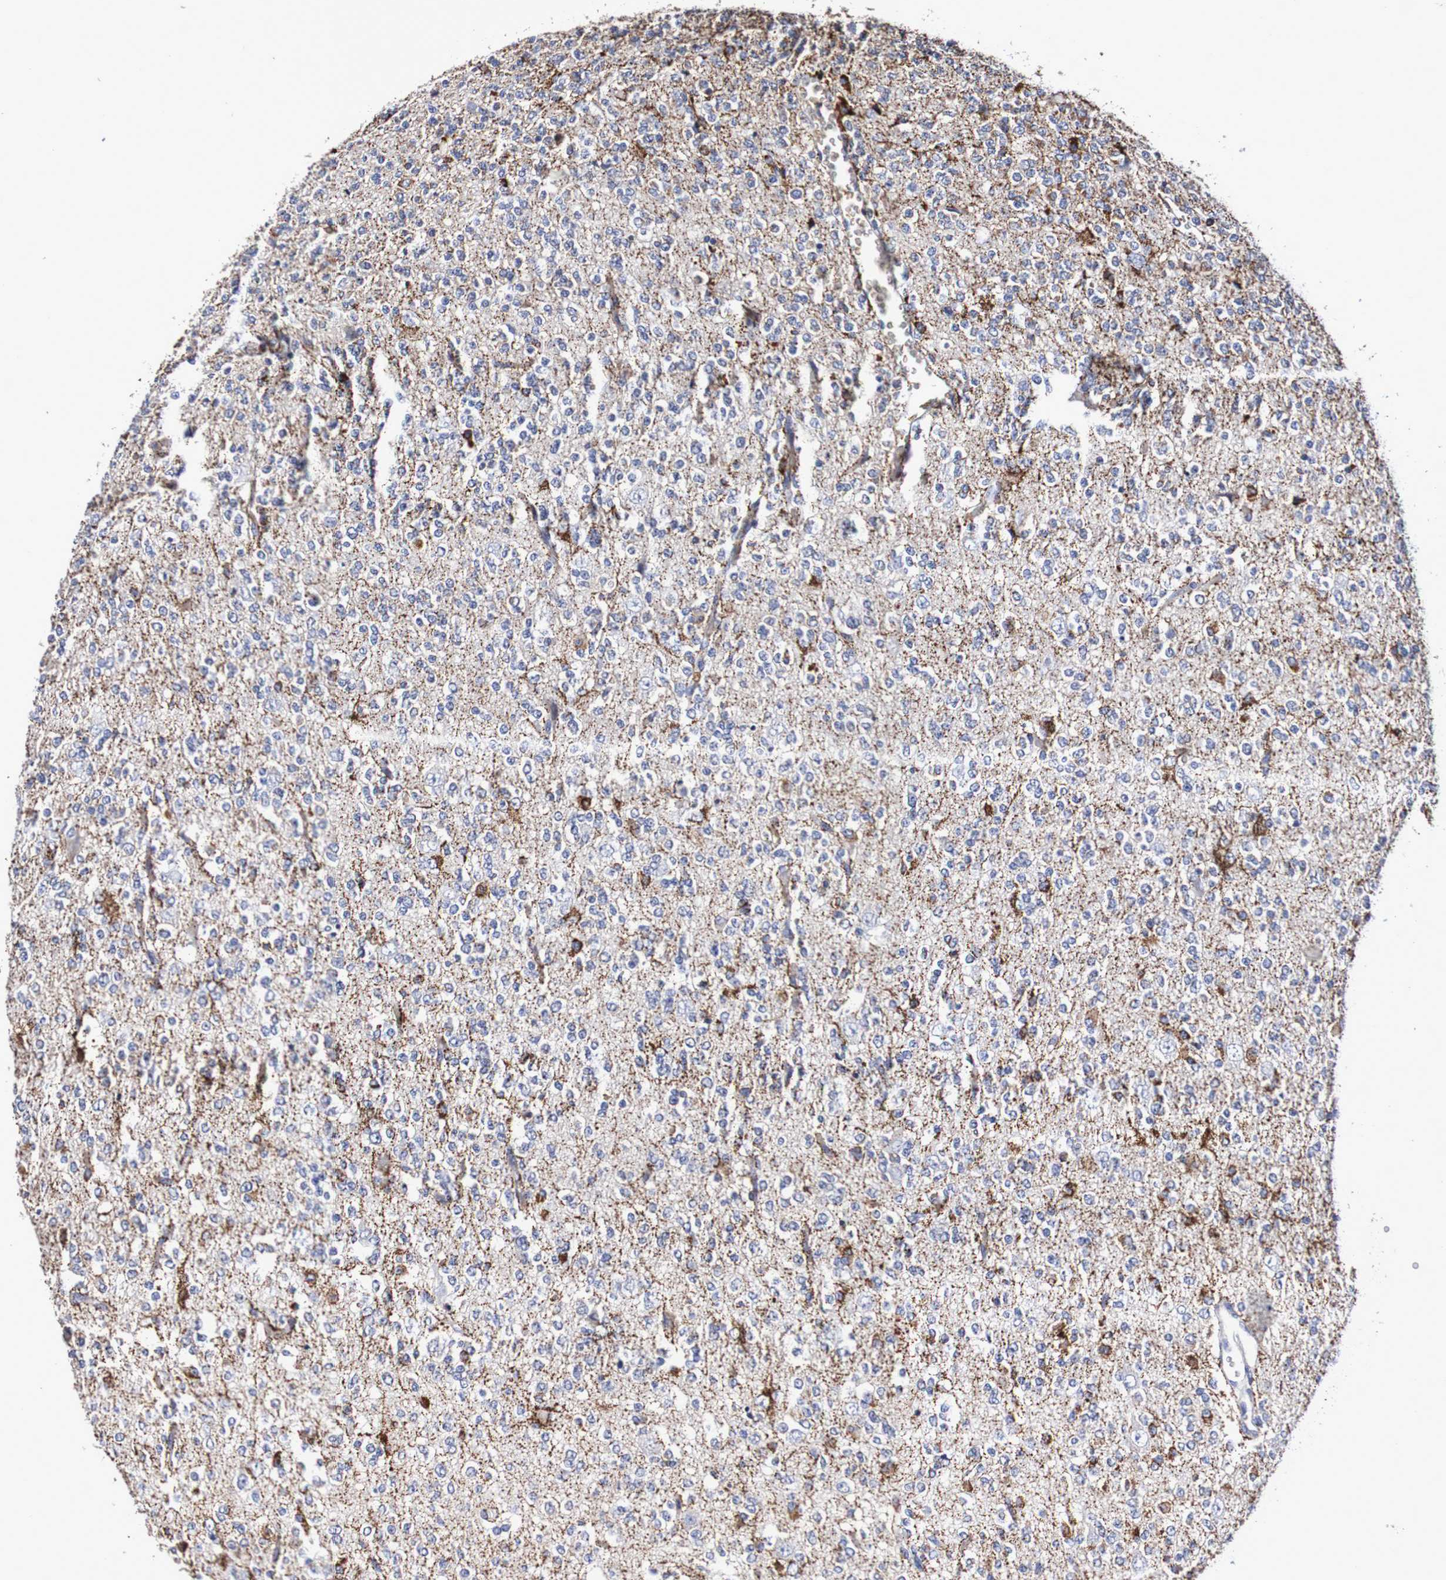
{"staining": {"intensity": "strong", "quantity": "<25%", "location": "cytoplasmic/membranous"}, "tissue": "glioma", "cell_type": "Tumor cells", "image_type": "cancer", "snomed": [{"axis": "morphology", "description": "Glioma, malignant, Low grade"}, {"axis": "topography", "description": "Brain"}], "caption": "The immunohistochemical stain shows strong cytoplasmic/membranous staining in tumor cells of malignant glioma (low-grade) tissue.", "gene": "WNT4", "patient": {"sex": "male", "age": 38}}